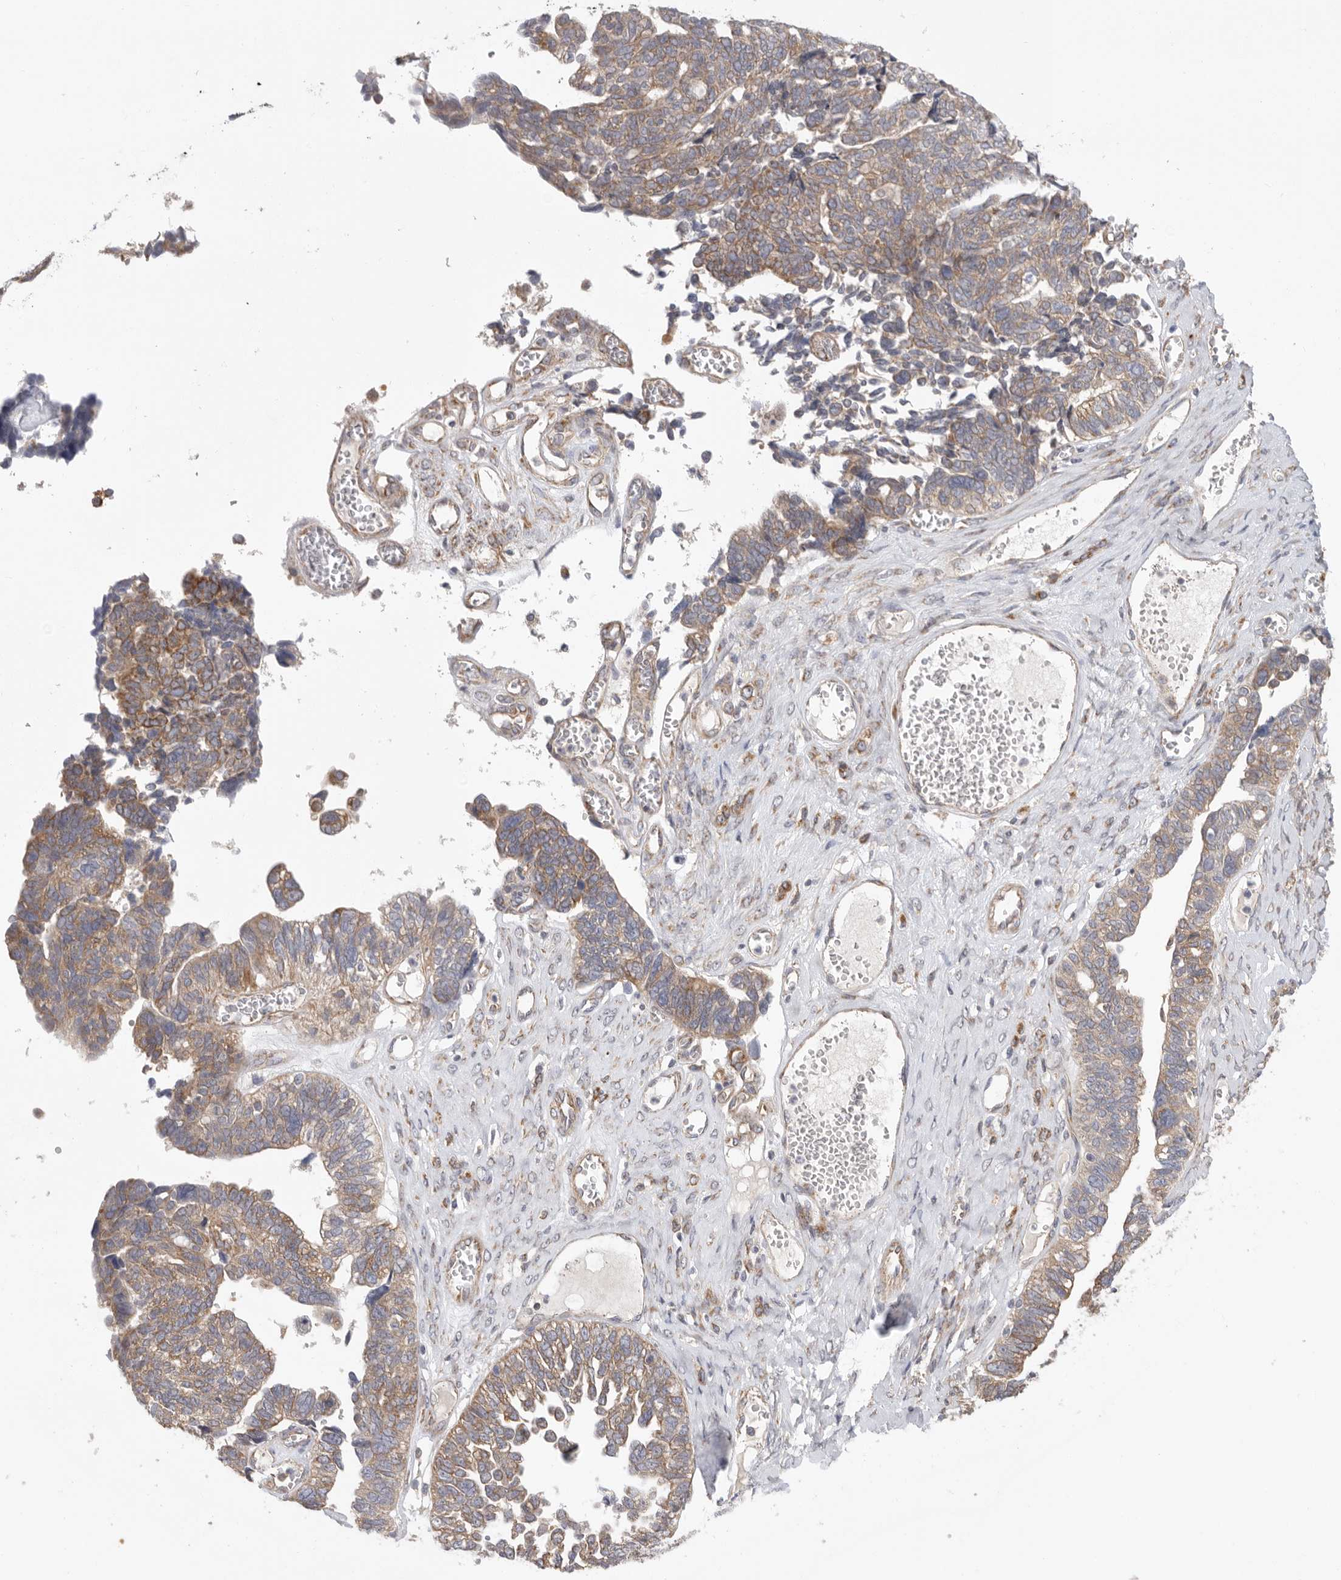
{"staining": {"intensity": "moderate", "quantity": ">75%", "location": "cytoplasmic/membranous"}, "tissue": "ovarian cancer", "cell_type": "Tumor cells", "image_type": "cancer", "snomed": [{"axis": "morphology", "description": "Cystadenocarcinoma, serous, NOS"}, {"axis": "topography", "description": "Ovary"}], "caption": "Immunohistochemical staining of human ovarian cancer (serous cystadenocarcinoma) reveals moderate cytoplasmic/membranous protein staining in approximately >75% of tumor cells.", "gene": "MTFR1L", "patient": {"sex": "female", "age": 79}}